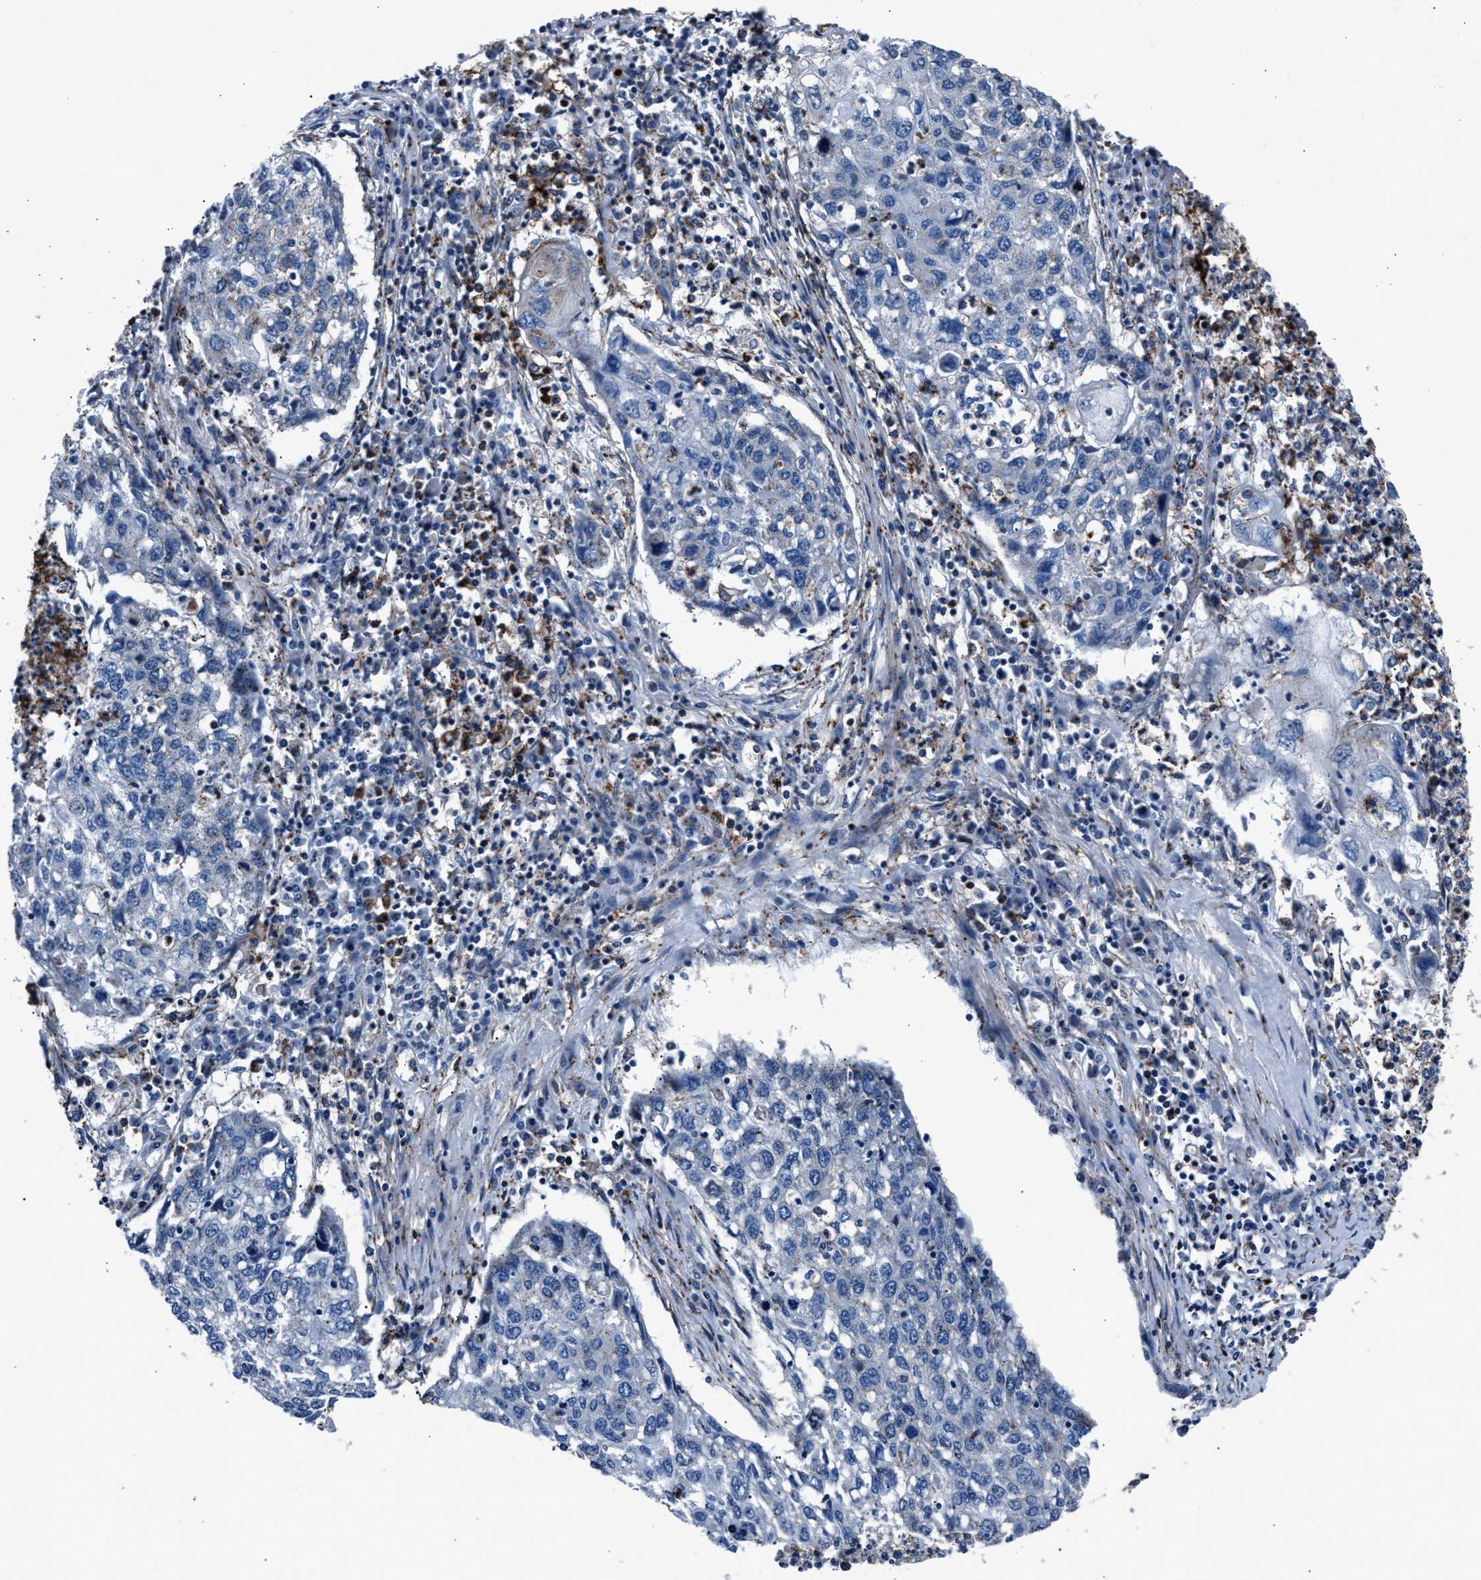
{"staining": {"intensity": "negative", "quantity": "none", "location": "none"}, "tissue": "lung cancer", "cell_type": "Tumor cells", "image_type": "cancer", "snomed": [{"axis": "morphology", "description": "Squamous cell carcinoma, NOS"}, {"axis": "topography", "description": "Lung"}], "caption": "The image displays no significant positivity in tumor cells of squamous cell carcinoma (lung). (Immunohistochemistry (ihc), brightfield microscopy, high magnification).", "gene": "MFSD11", "patient": {"sex": "female", "age": 63}}